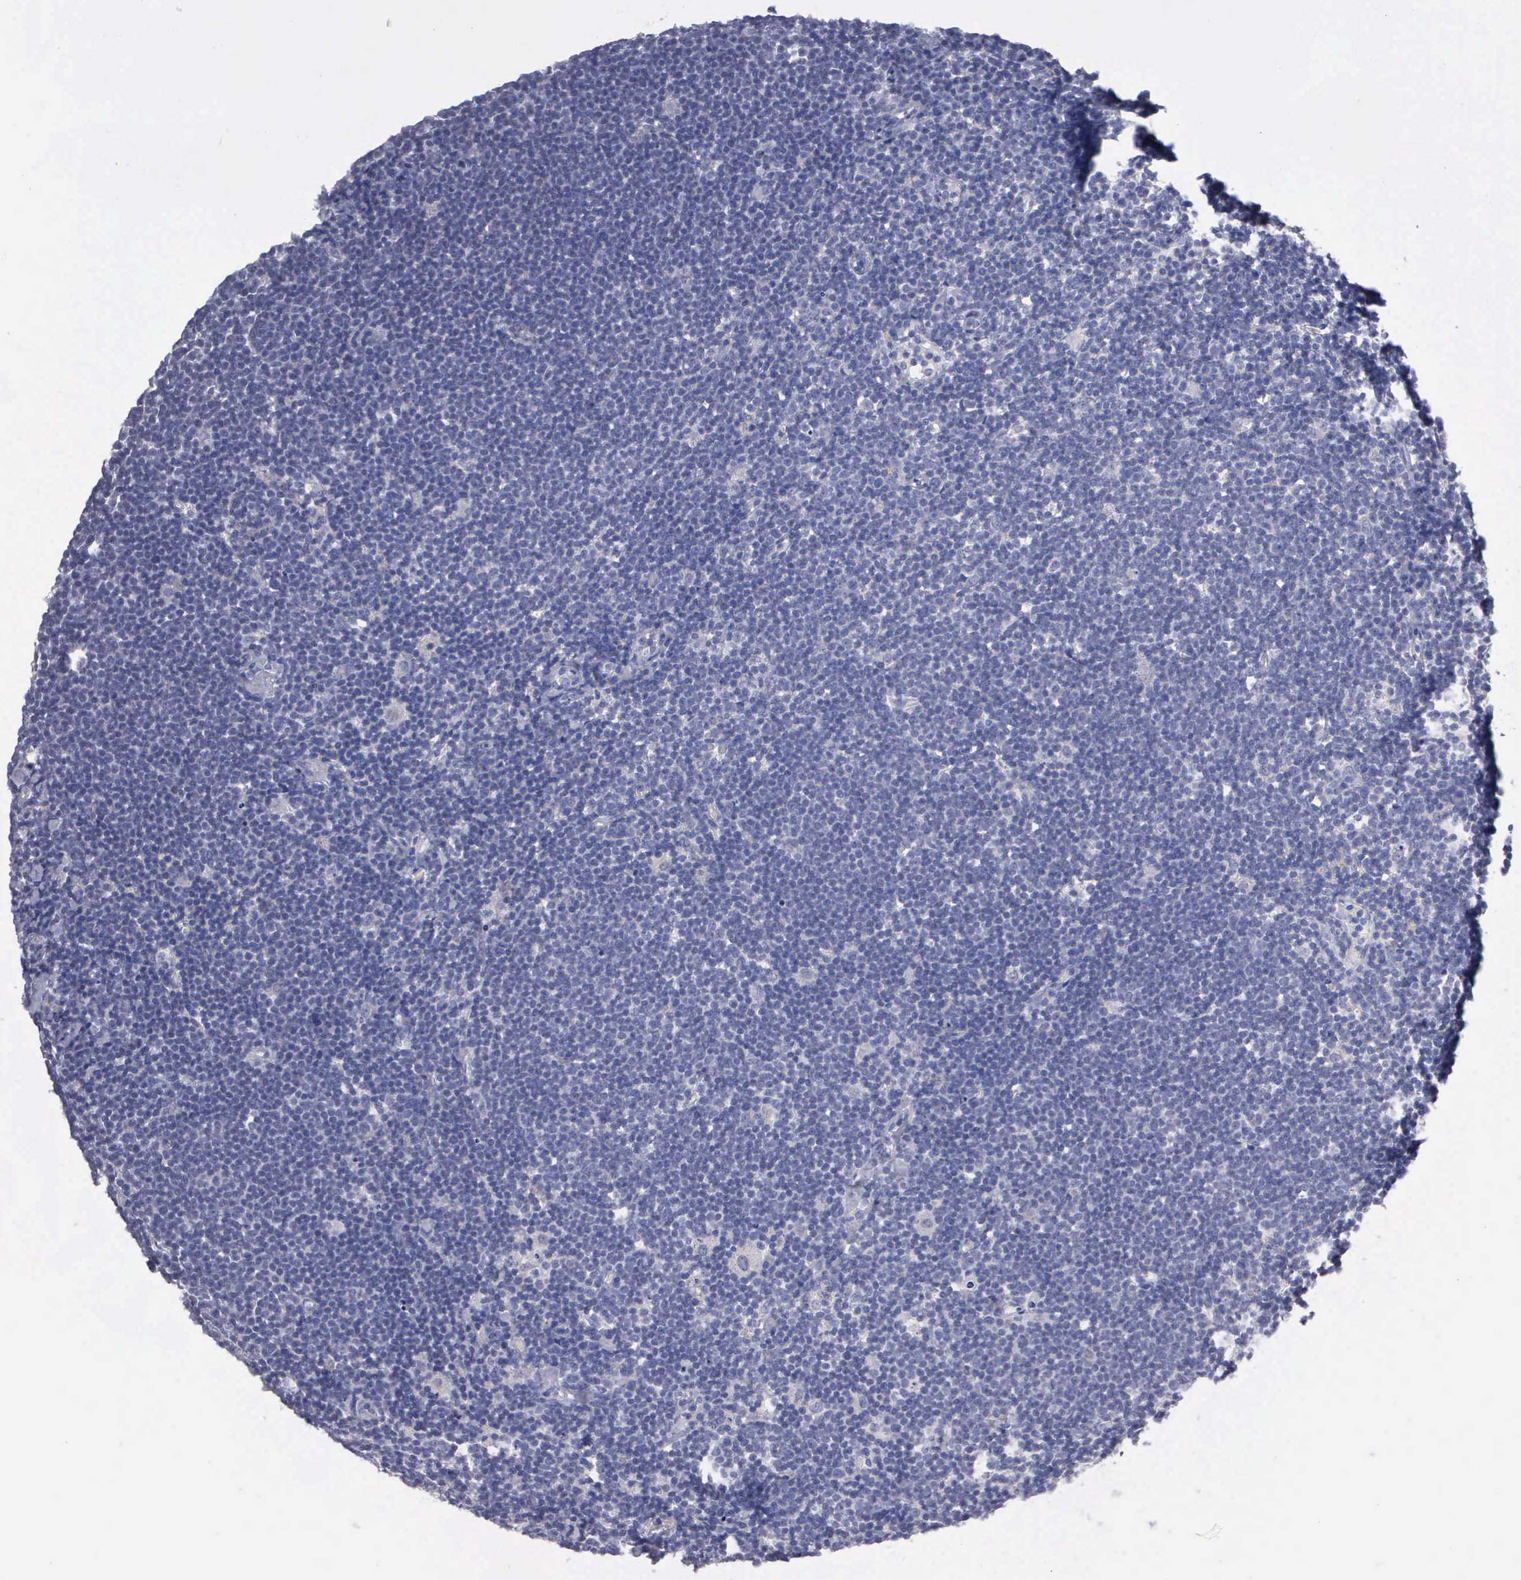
{"staining": {"intensity": "negative", "quantity": "none", "location": "none"}, "tissue": "lymphoma", "cell_type": "Tumor cells", "image_type": "cancer", "snomed": [{"axis": "morphology", "description": "Malignant lymphoma, non-Hodgkin's type, Low grade"}, {"axis": "topography", "description": "Lymph node"}], "caption": "Immunohistochemical staining of lymphoma exhibits no significant staining in tumor cells.", "gene": "APOOL", "patient": {"sex": "male", "age": 65}}